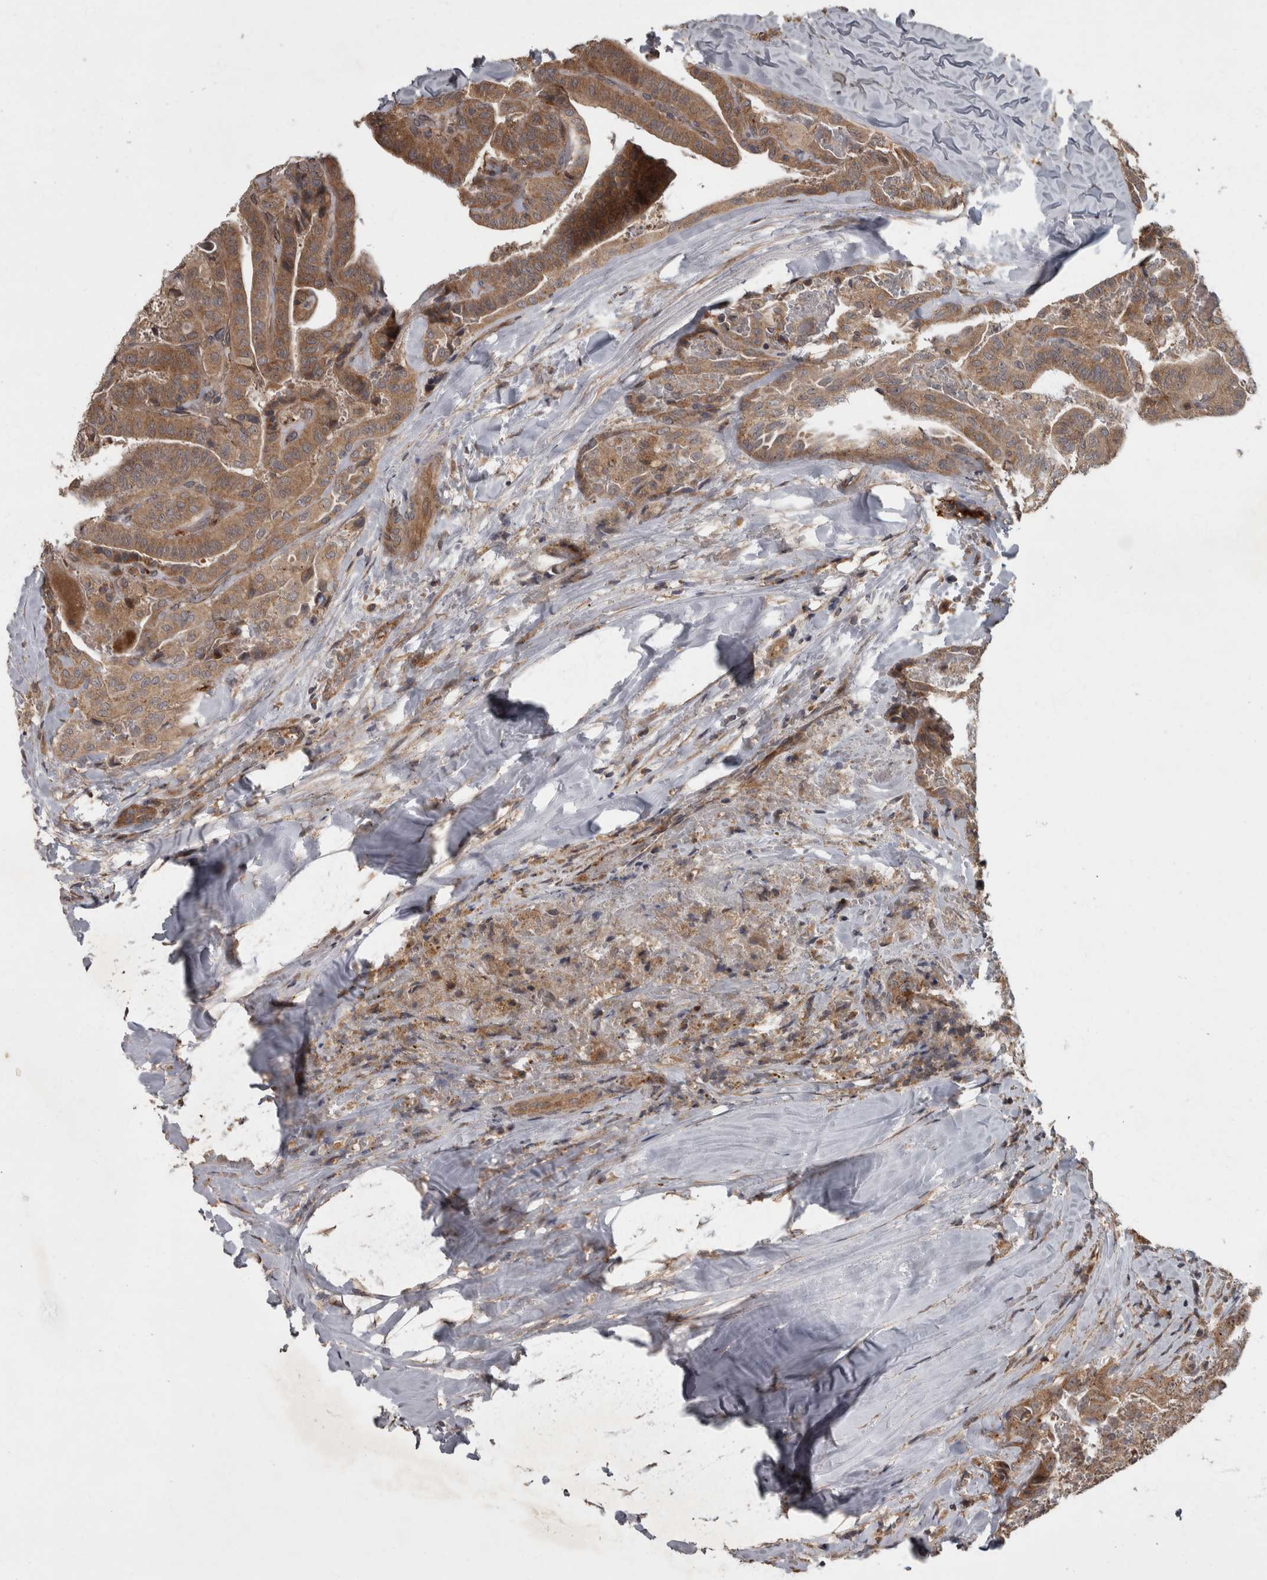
{"staining": {"intensity": "moderate", "quantity": ">75%", "location": "cytoplasmic/membranous"}, "tissue": "thyroid cancer", "cell_type": "Tumor cells", "image_type": "cancer", "snomed": [{"axis": "morphology", "description": "Papillary adenocarcinoma, NOS"}, {"axis": "topography", "description": "Thyroid gland"}], "caption": "Papillary adenocarcinoma (thyroid) stained with a brown dye displays moderate cytoplasmic/membranous positive staining in about >75% of tumor cells.", "gene": "VEGFD", "patient": {"sex": "male", "age": 77}}